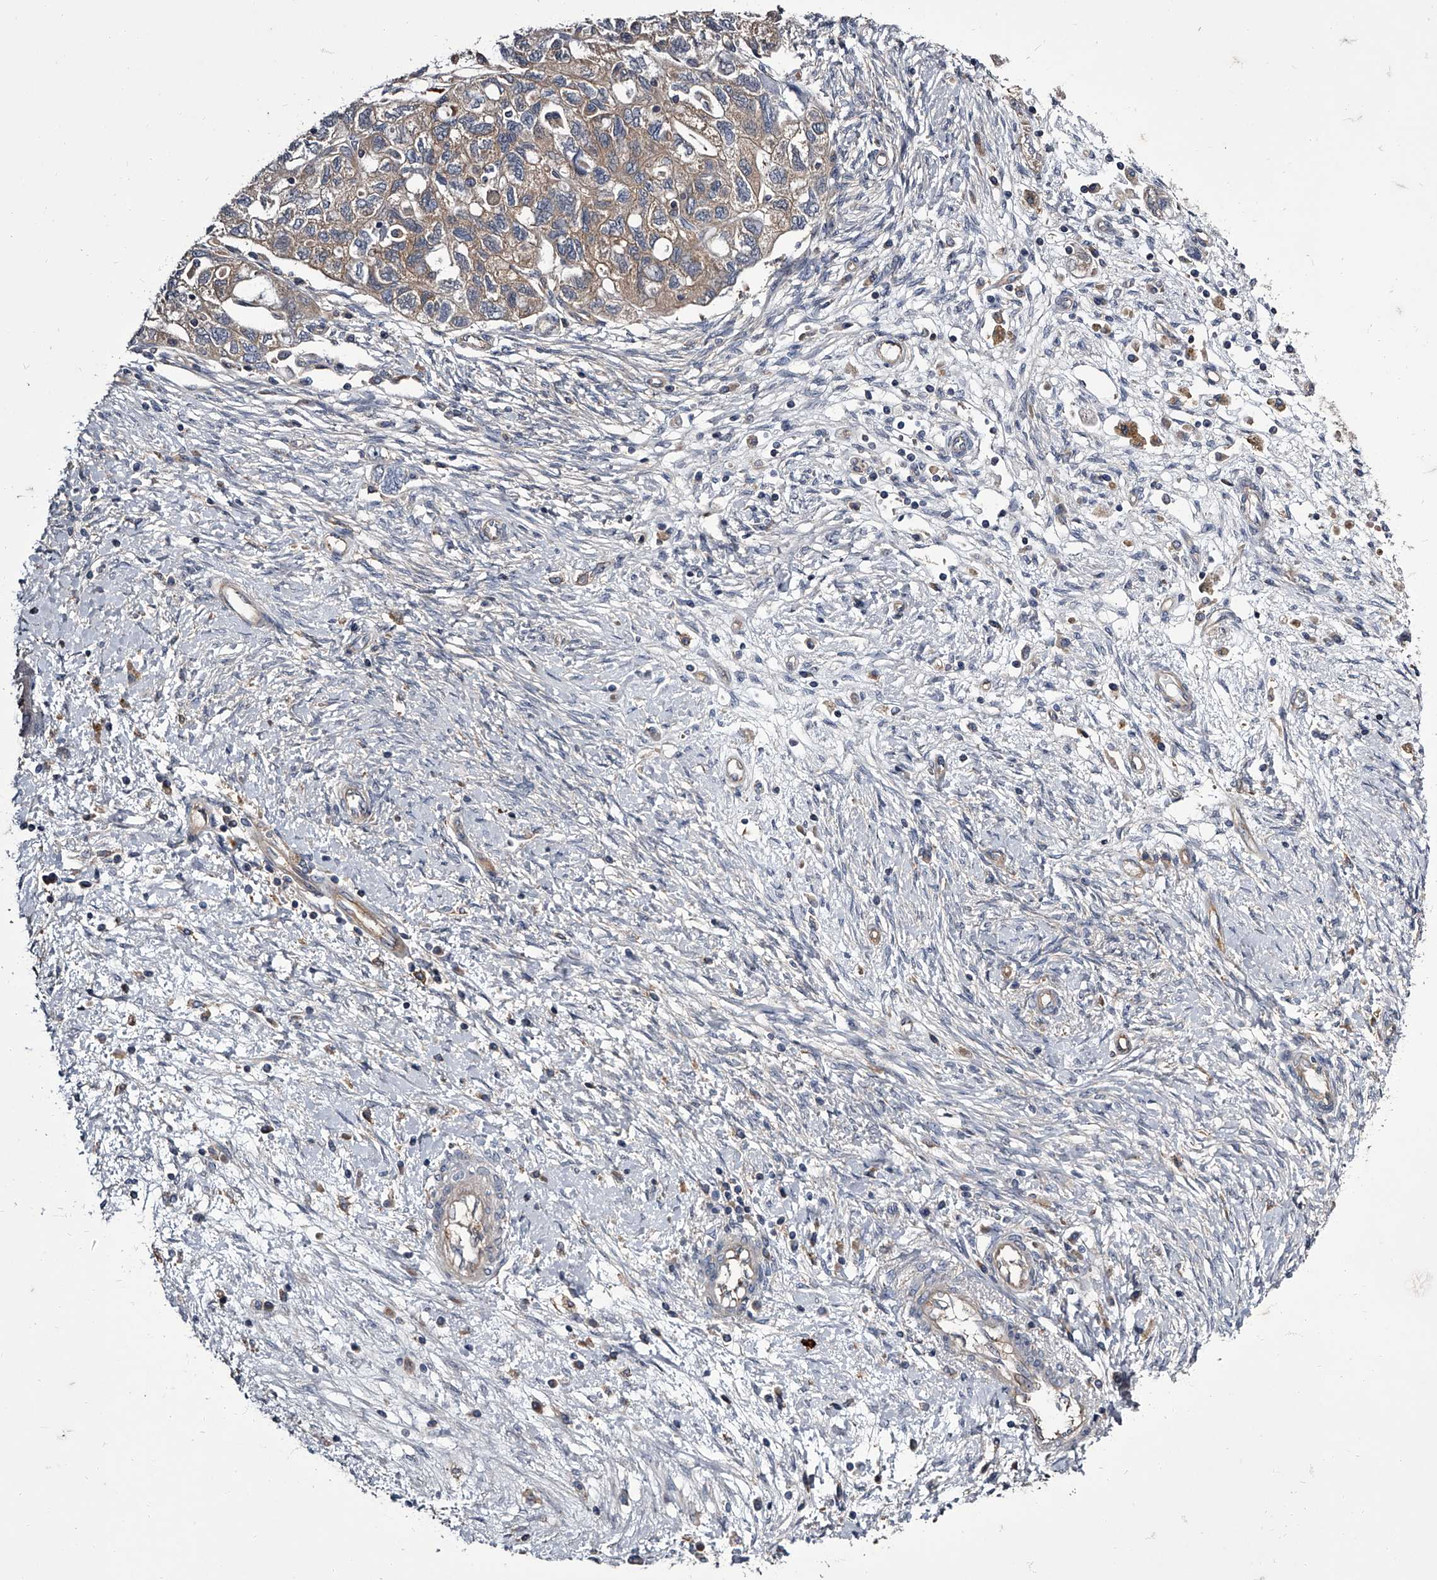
{"staining": {"intensity": "weak", "quantity": ">75%", "location": "cytoplasmic/membranous"}, "tissue": "ovarian cancer", "cell_type": "Tumor cells", "image_type": "cancer", "snomed": [{"axis": "morphology", "description": "Carcinoma, NOS"}, {"axis": "morphology", "description": "Cystadenocarcinoma, serous, NOS"}, {"axis": "topography", "description": "Ovary"}], "caption": "Human carcinoma (ovarian) stained for a protein (brown) exhibits weak cytoplasmic/membranous positive expression in about >75% of tumor cells.", "gene": "GAPVD1", "patient": {"sex": "female", "age": 69}}